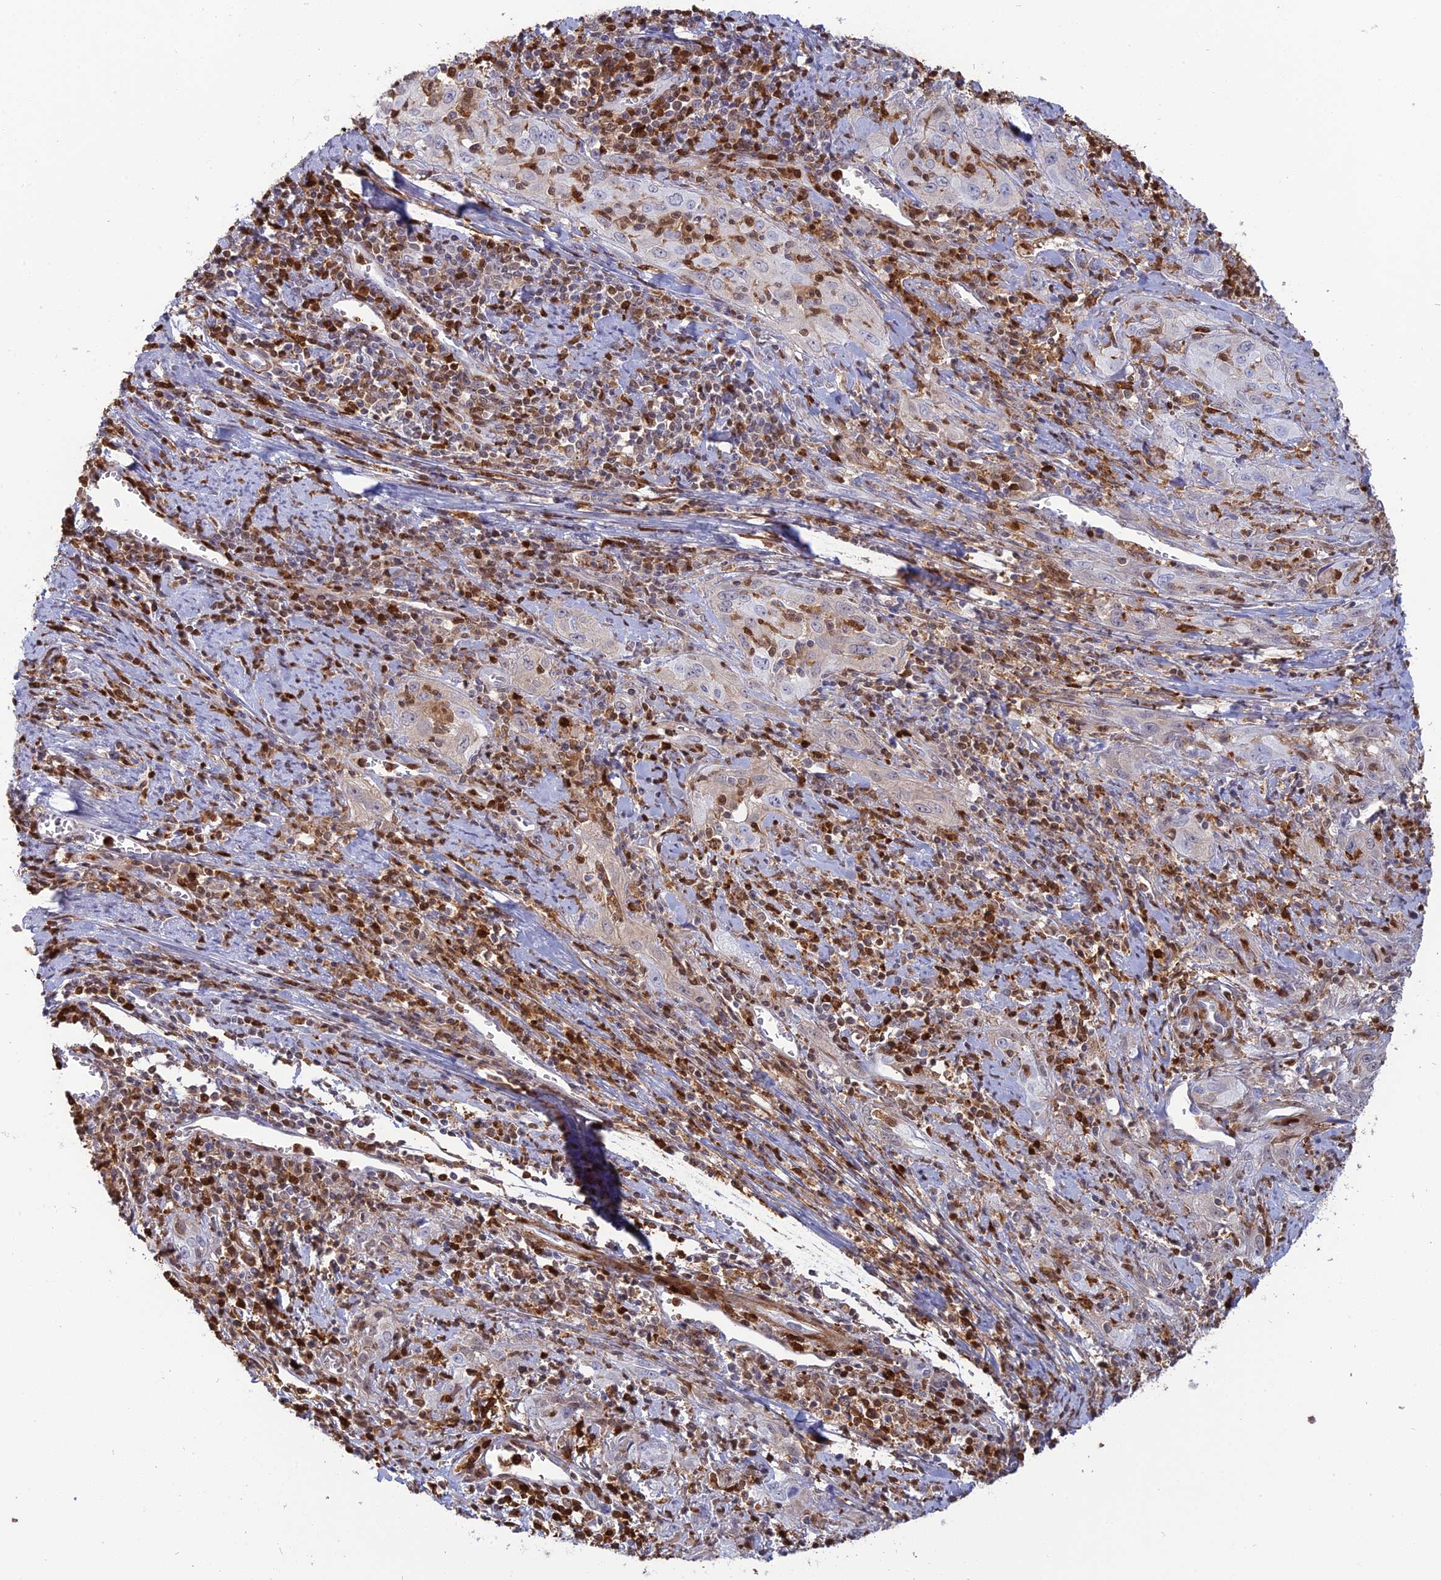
{"staining": {"intensity": "negative", "quantity": "none", "location": "none"}, "tissue": "cervical cancer", "cell_type": "Tumor cells", "image_type": "cancer", "snomed": [{"axis": "morphology", "description": "Squamous cell carcinoma, NOS"}, {"axis": "topography", "description": "Cervix"}], "caption": "This photomicrograph is of squamous cell carcinoma (cervical) stained with immunohistochemistry (IHC) to label a protein in brown with the nuclei are counter-stained blue. There is no positivity in tumor cells.", "gene": "PGBD4", "patient": {"sex": "female", "age": 57}}